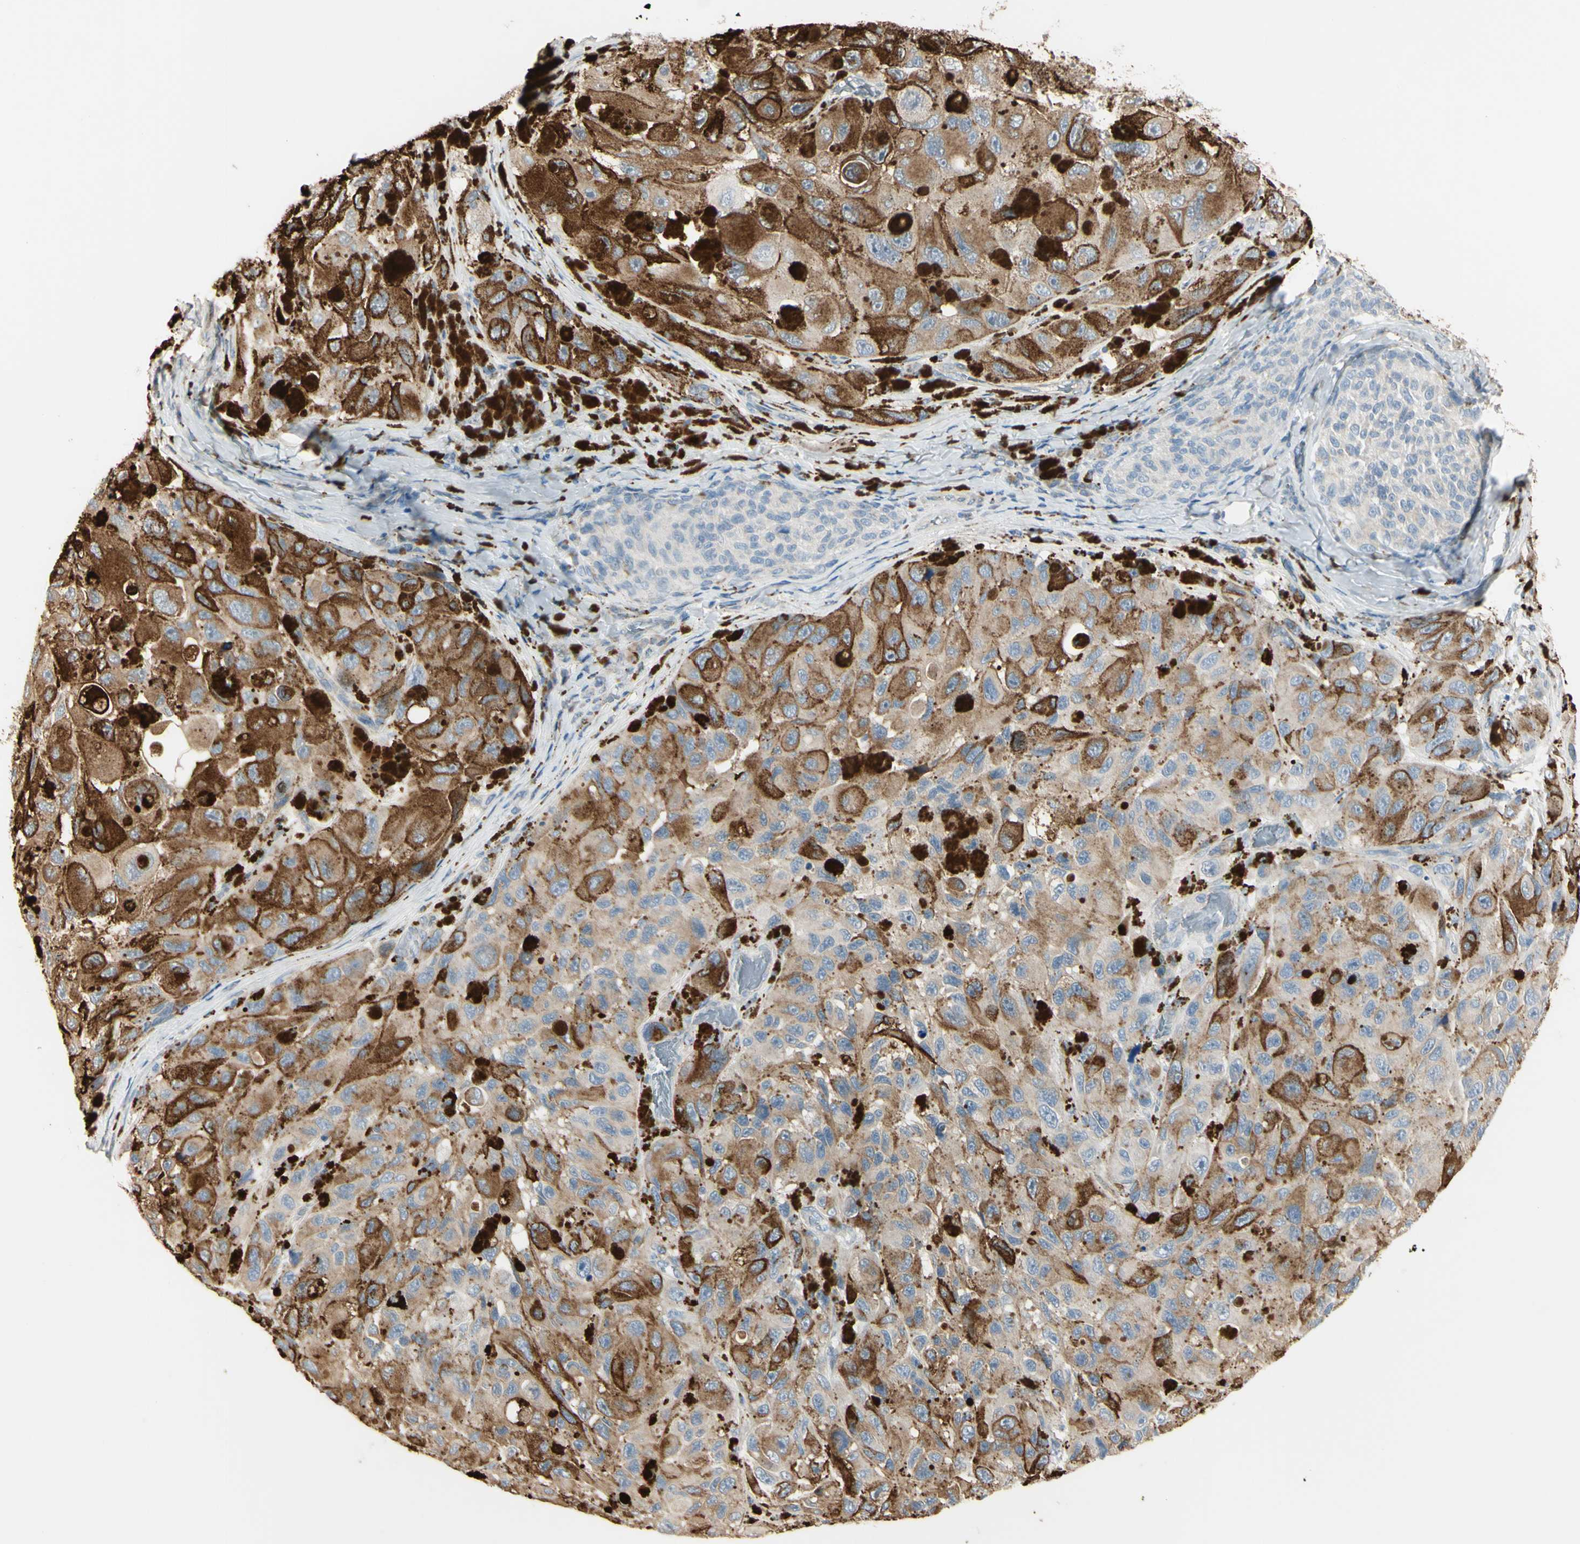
{"staining": {"intensity": "moderate", "quantity": ">75%", "location": "cytoplasmic/membranous"}, "tissue": "melanoma", "cell_type": "Tumor cells", "image_type": "cancer", "snomed": [{"axis": "morphology", "description": "Malignant melanoma, NOS"}, {"axis": "topography", "description": "Skin"}], "caption": "Malignant melanoma stained with DAB (3,3'-diaminobenzidine) IHC reveals medium levels of moderate cytoplasmic/membranous staining in about >75% of tumor cells.", "gene": "ANGPTL1", "patient": {"sex": "female", "age": 73}}